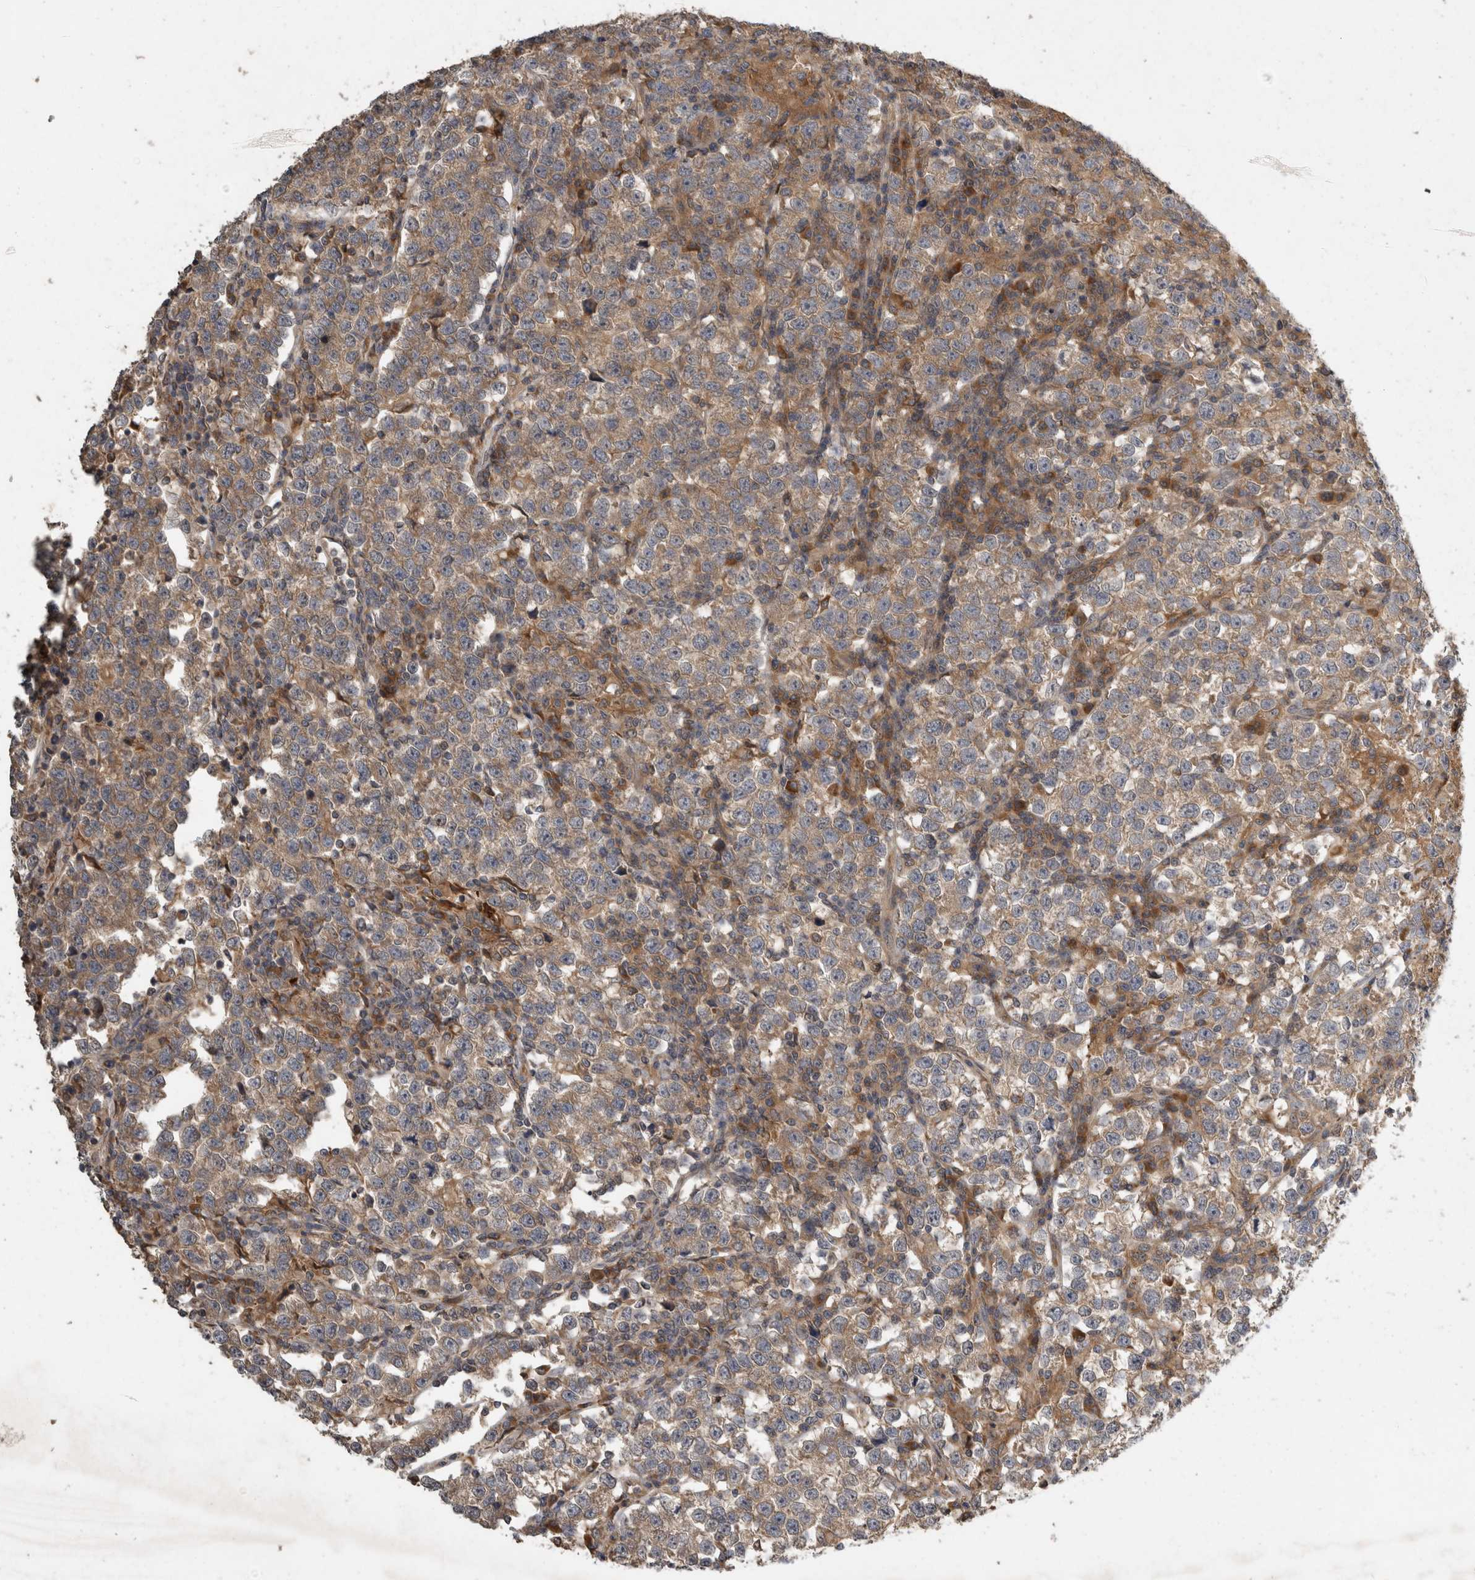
{"staining": {"intensity": "weak", "quantity": "<25%", "location": "cytoplasmic/membranous"}, "tissue": "testis cancer", "cell_type": "Tumor cells", "image_type": "cancer", "snomed": [{"axis": "morphology", "description": "Normal tissue, NOS"}, {"axis": "morphology", "description": "Seminoma, NOS"}, {"axis": "topography", "description": "Testis"}], "caption": "Photomicrograph shows no protein expression in tumor cells of seminoma (testis) tissue. (Brightfield microscopy of DAB immunohistochemistry at high magnification).", "gene": "VEPH1", "patient": {"sex": "male", "age": 43}}